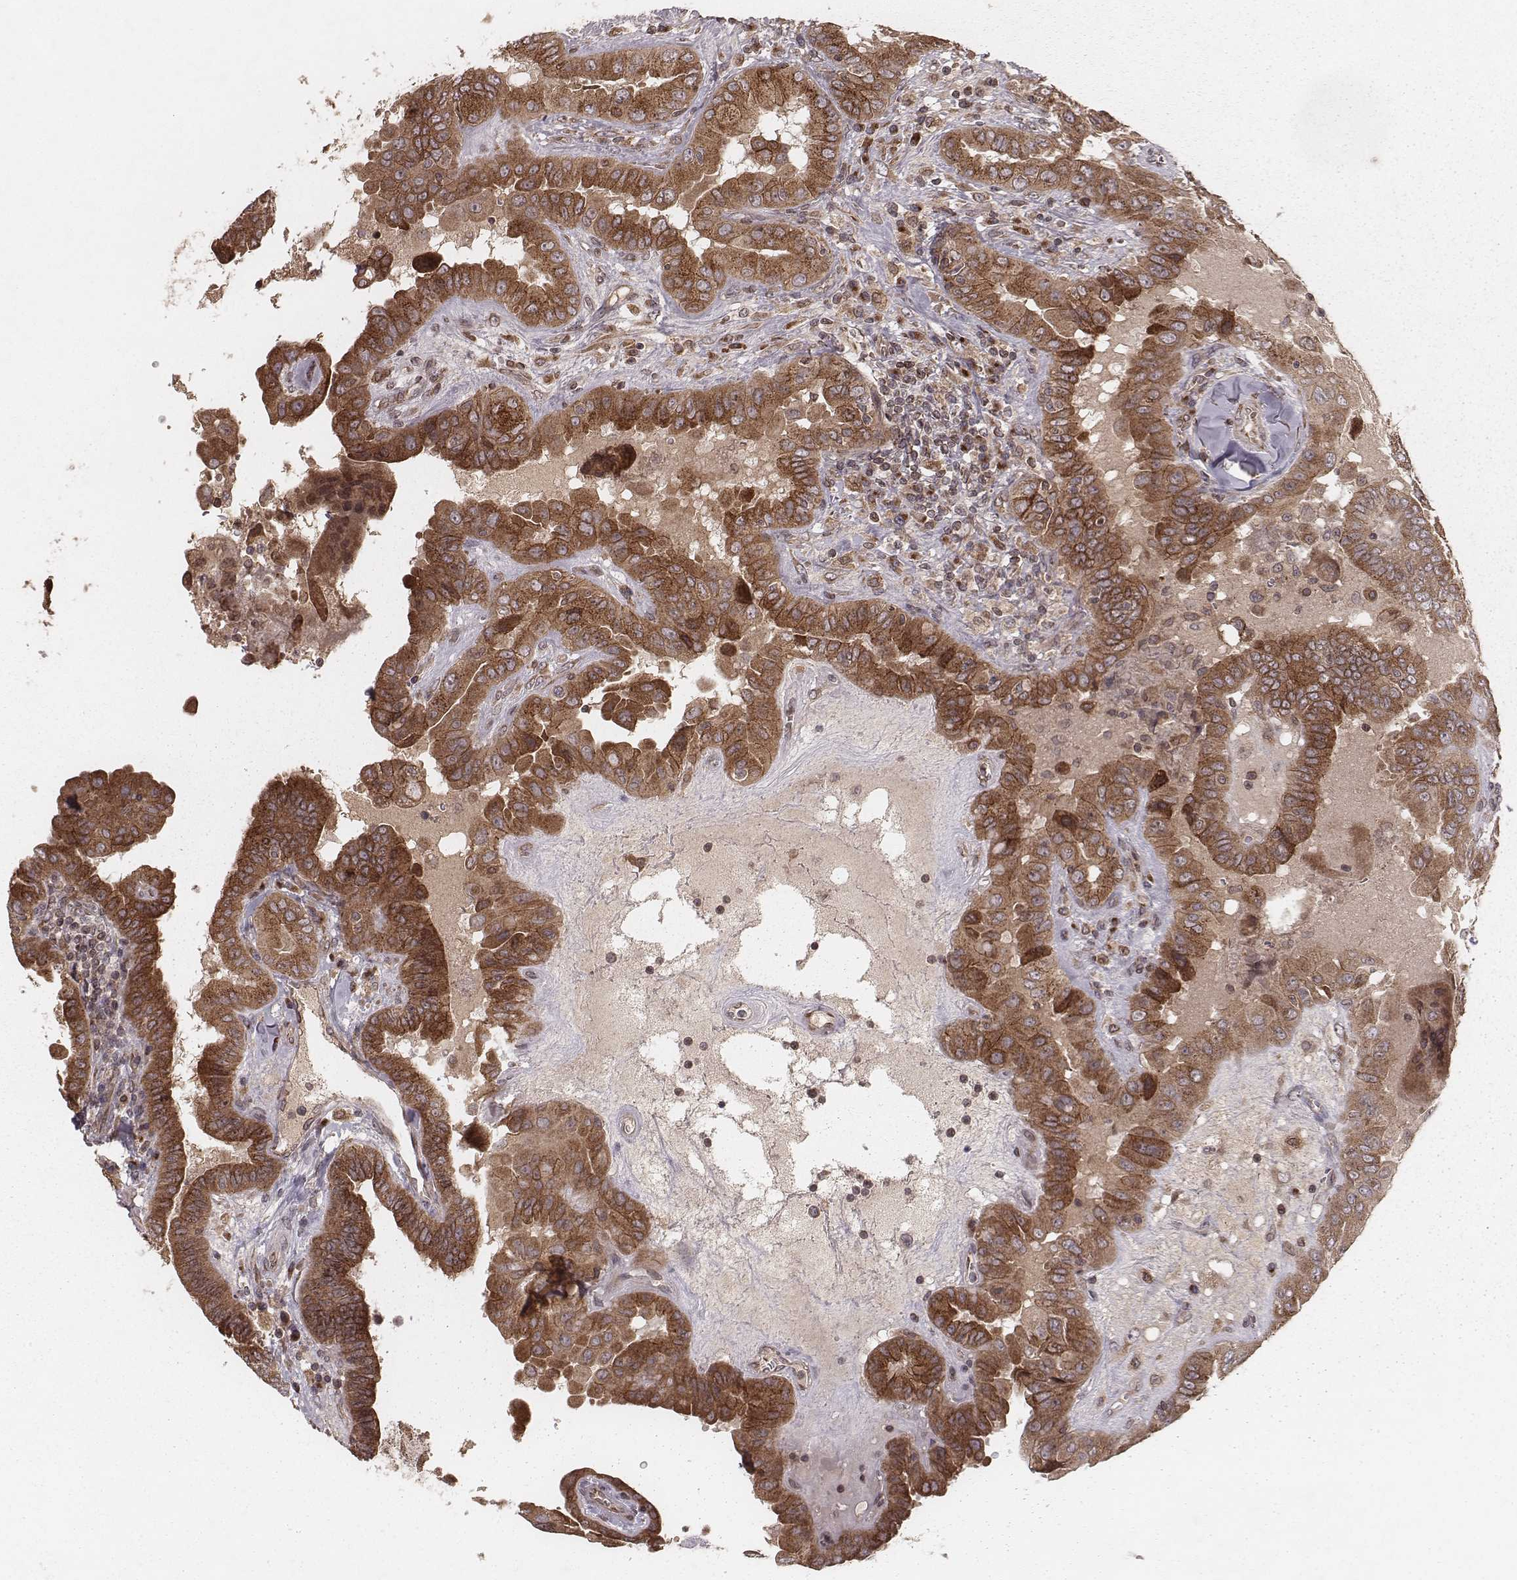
{"staining": {"intensity": "strong", "quantity": ">75%", "location": "cytoplasmic/membranous"}, "tissue": "thyroid cancer", "cell_type": "Tumor cells", "image_type": "cancer", "snomed": [{"axis": "morphology", "description": "Papillary adenocarcinoma, NOS"}, {"axis": "topography", "description": "Thyroid gland"}], "caption": "Thyroid papillary adenocarcinoma stained with a protein marker reveals strong staining in tumor cells.", "gene": "MYO19", "patient": {"sex": "female", "age": 37}}